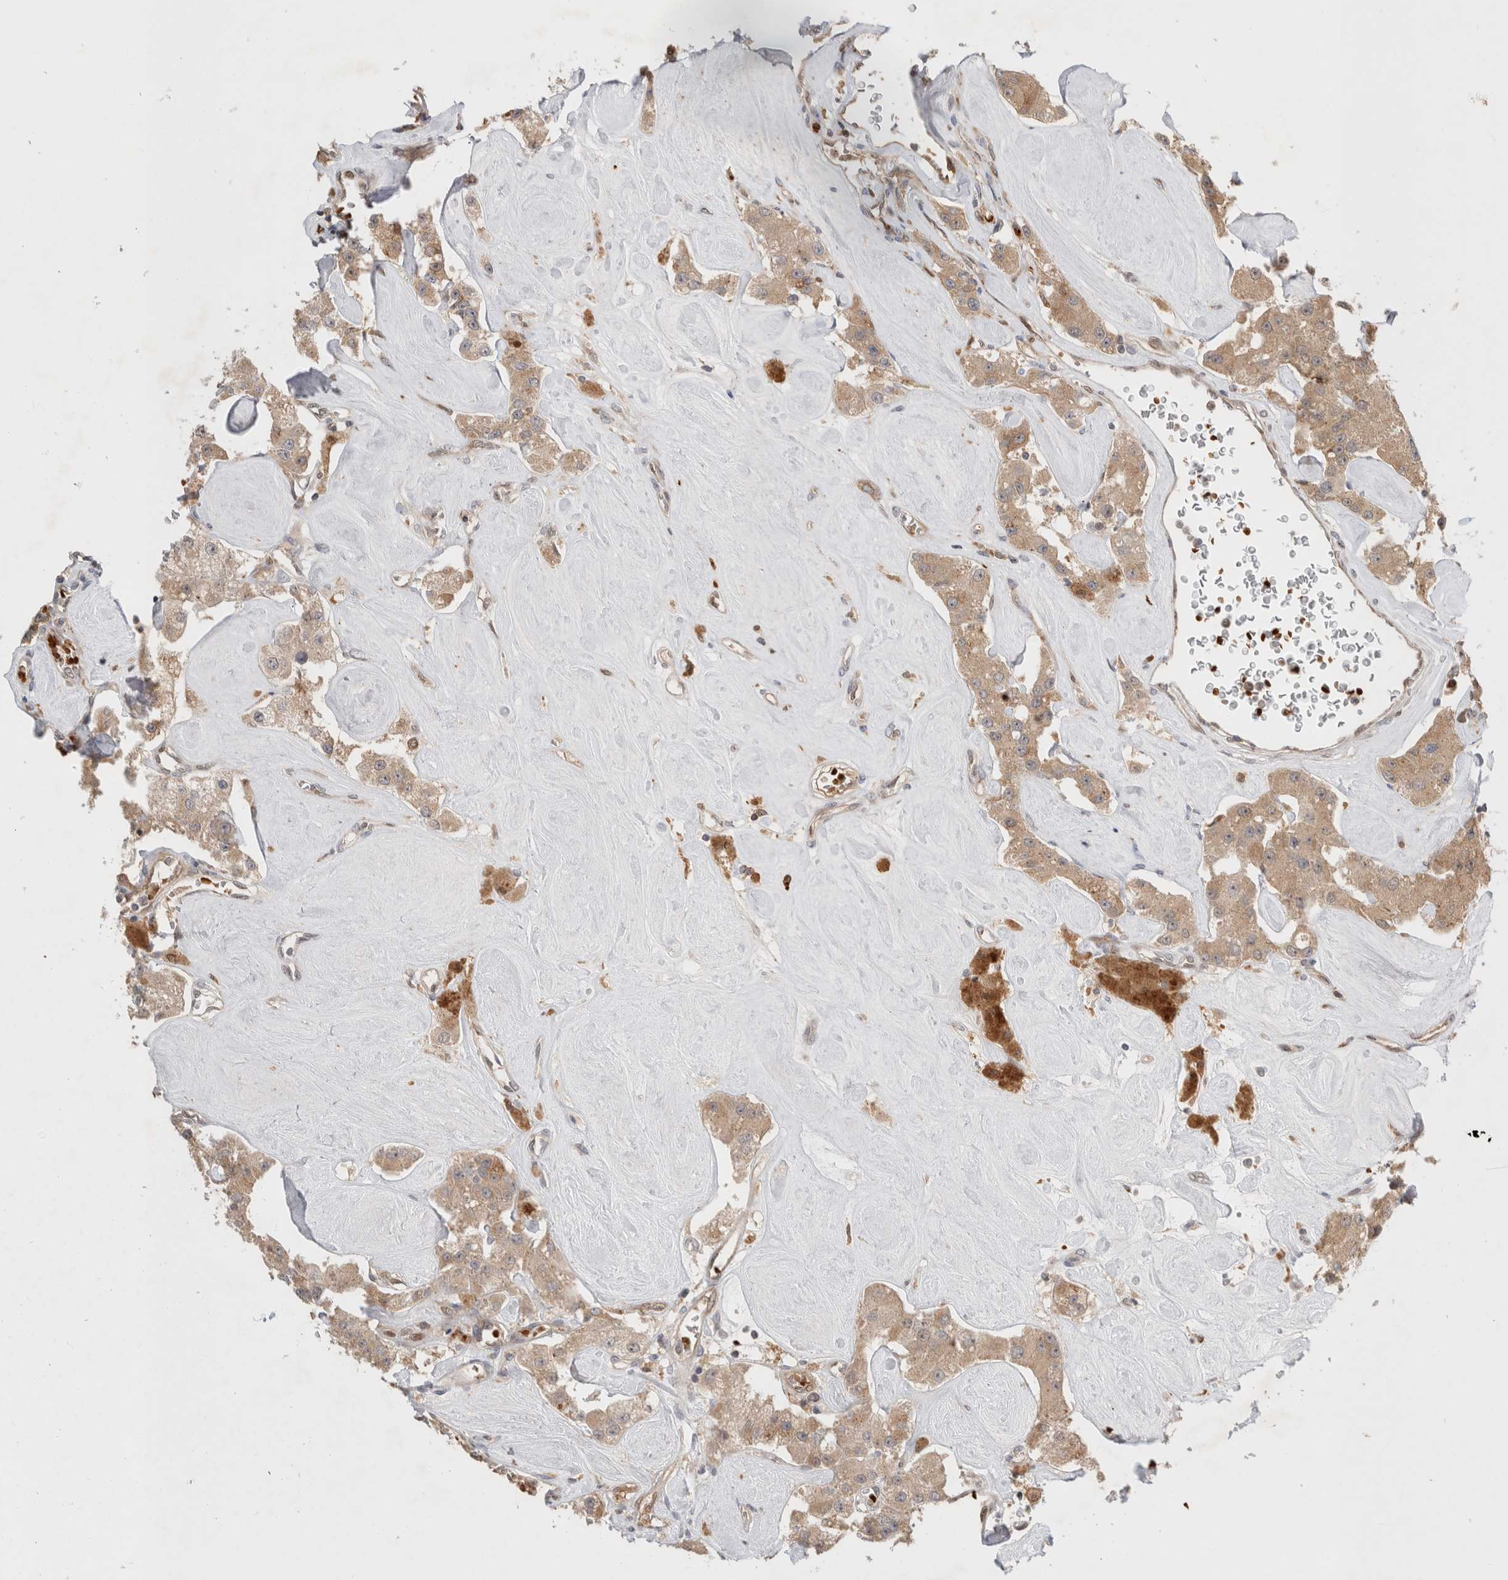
{"staining": {"intensity": "moderate", "quantity": ">75%", "location": "cytoplasmic/membranous"}, "tissue": "carcinoid", "cell_type": "Tumor cells", "image_type": "cancer", "snomed": [{"axis": "morphology", "description": "Carcinoid, malignant, NOS"}, {"axis": "topography", "description": "Pancreas"}], "caption": "Carcinoid (malignant) tissue shows moderate cytoplasmic/membranous staining in approximately >75% of tumor cells, visualized by immunohistochemistry.", "gene": "OTUD6B", "patient": {"sex": "male", "age": 41}}